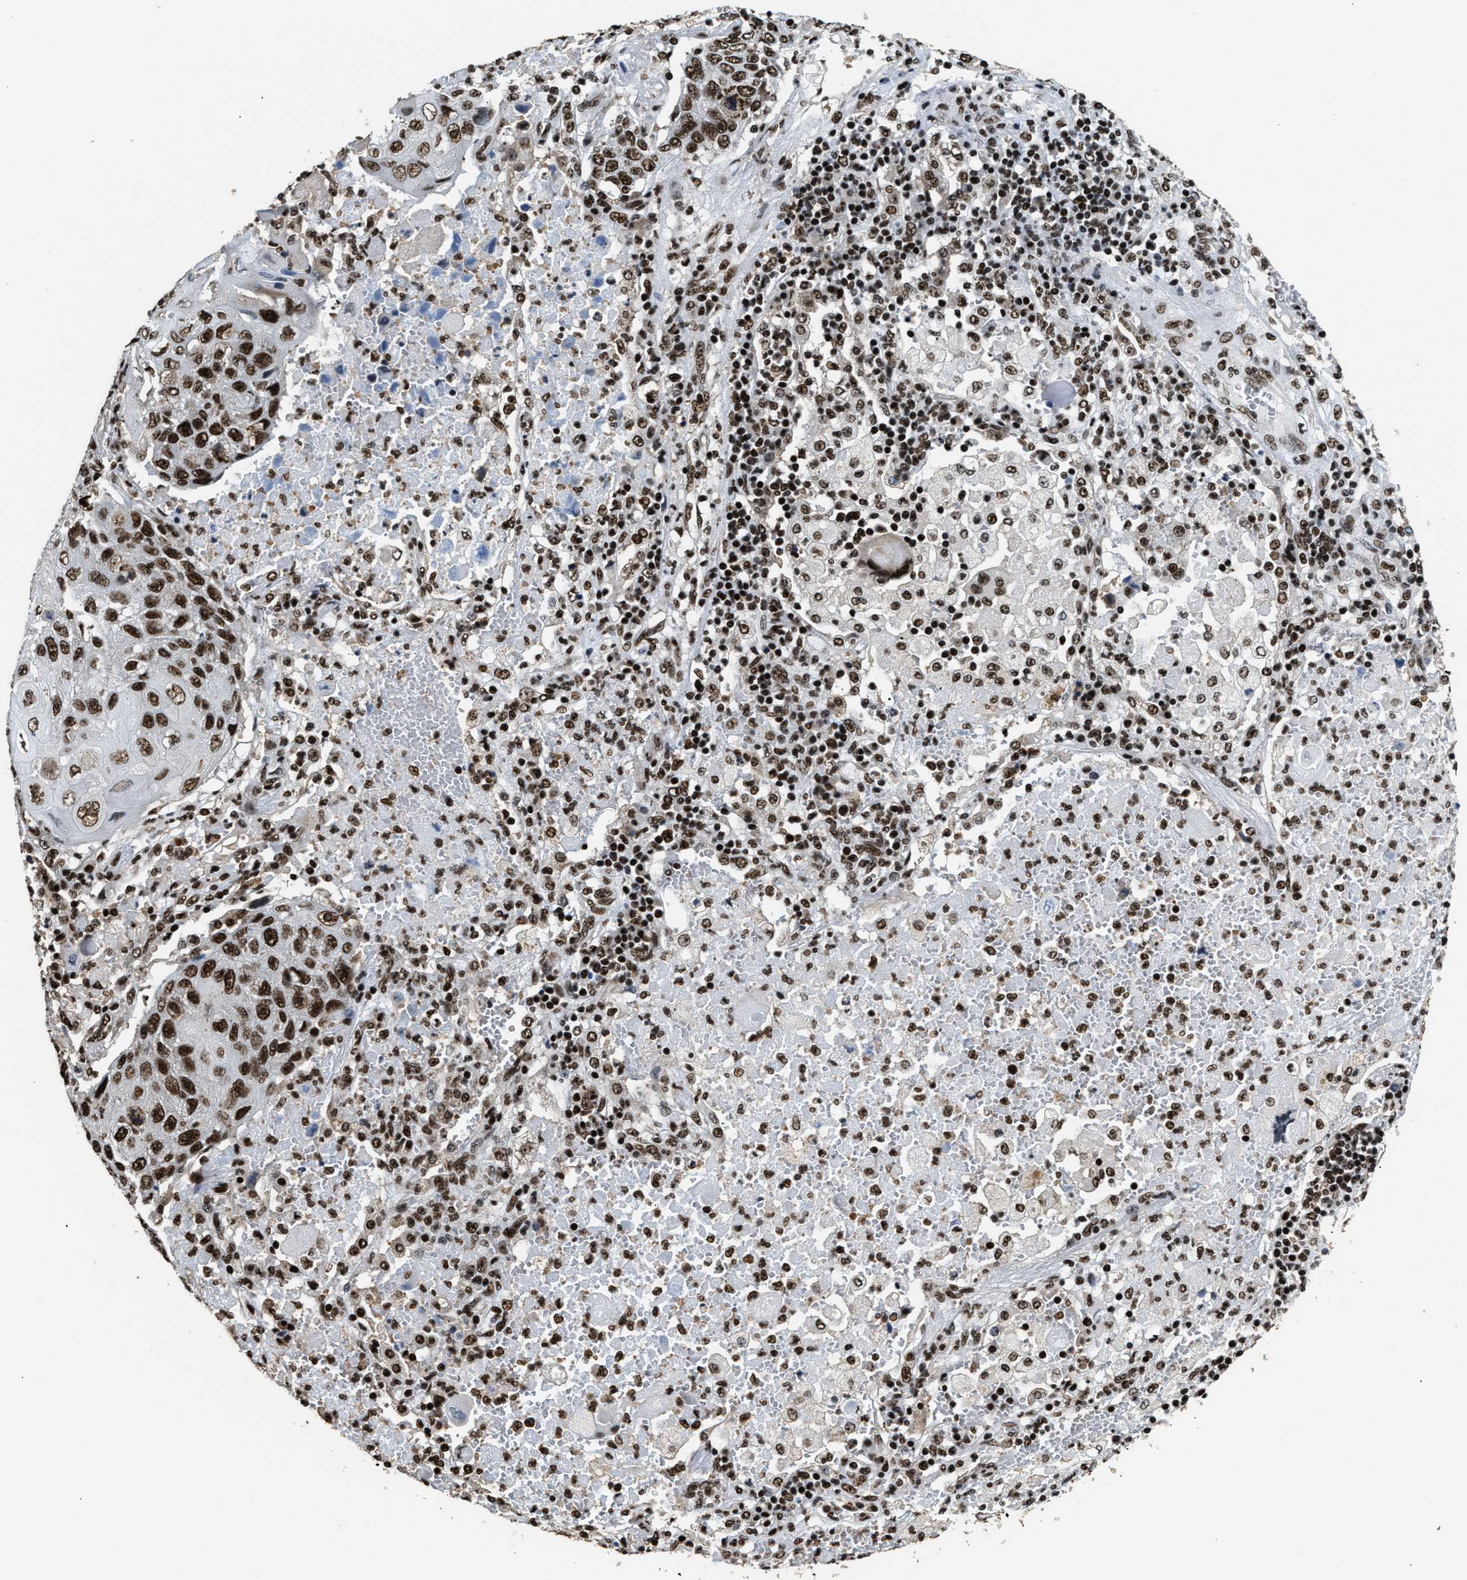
{"staining": {"intensity": "strong", "quantity": ">75%", "location": "nuclear"}, "tissue": "lung cancer", "cell_type": "Tumor cells", "image_type": "cancer", "snomed": [{"axis": "morphology", "description": "Squamous cell carcinoma, NOS"}, {"axis": "topography", "description": "Lung"}], "caption": "Protein staining demonstrates strong nuclear expression in approximately >75% of tumor cells in squamous cell carcinoma (lung).", "gene": "RAD21", "patient": {"sex": "male", "age": 61}}